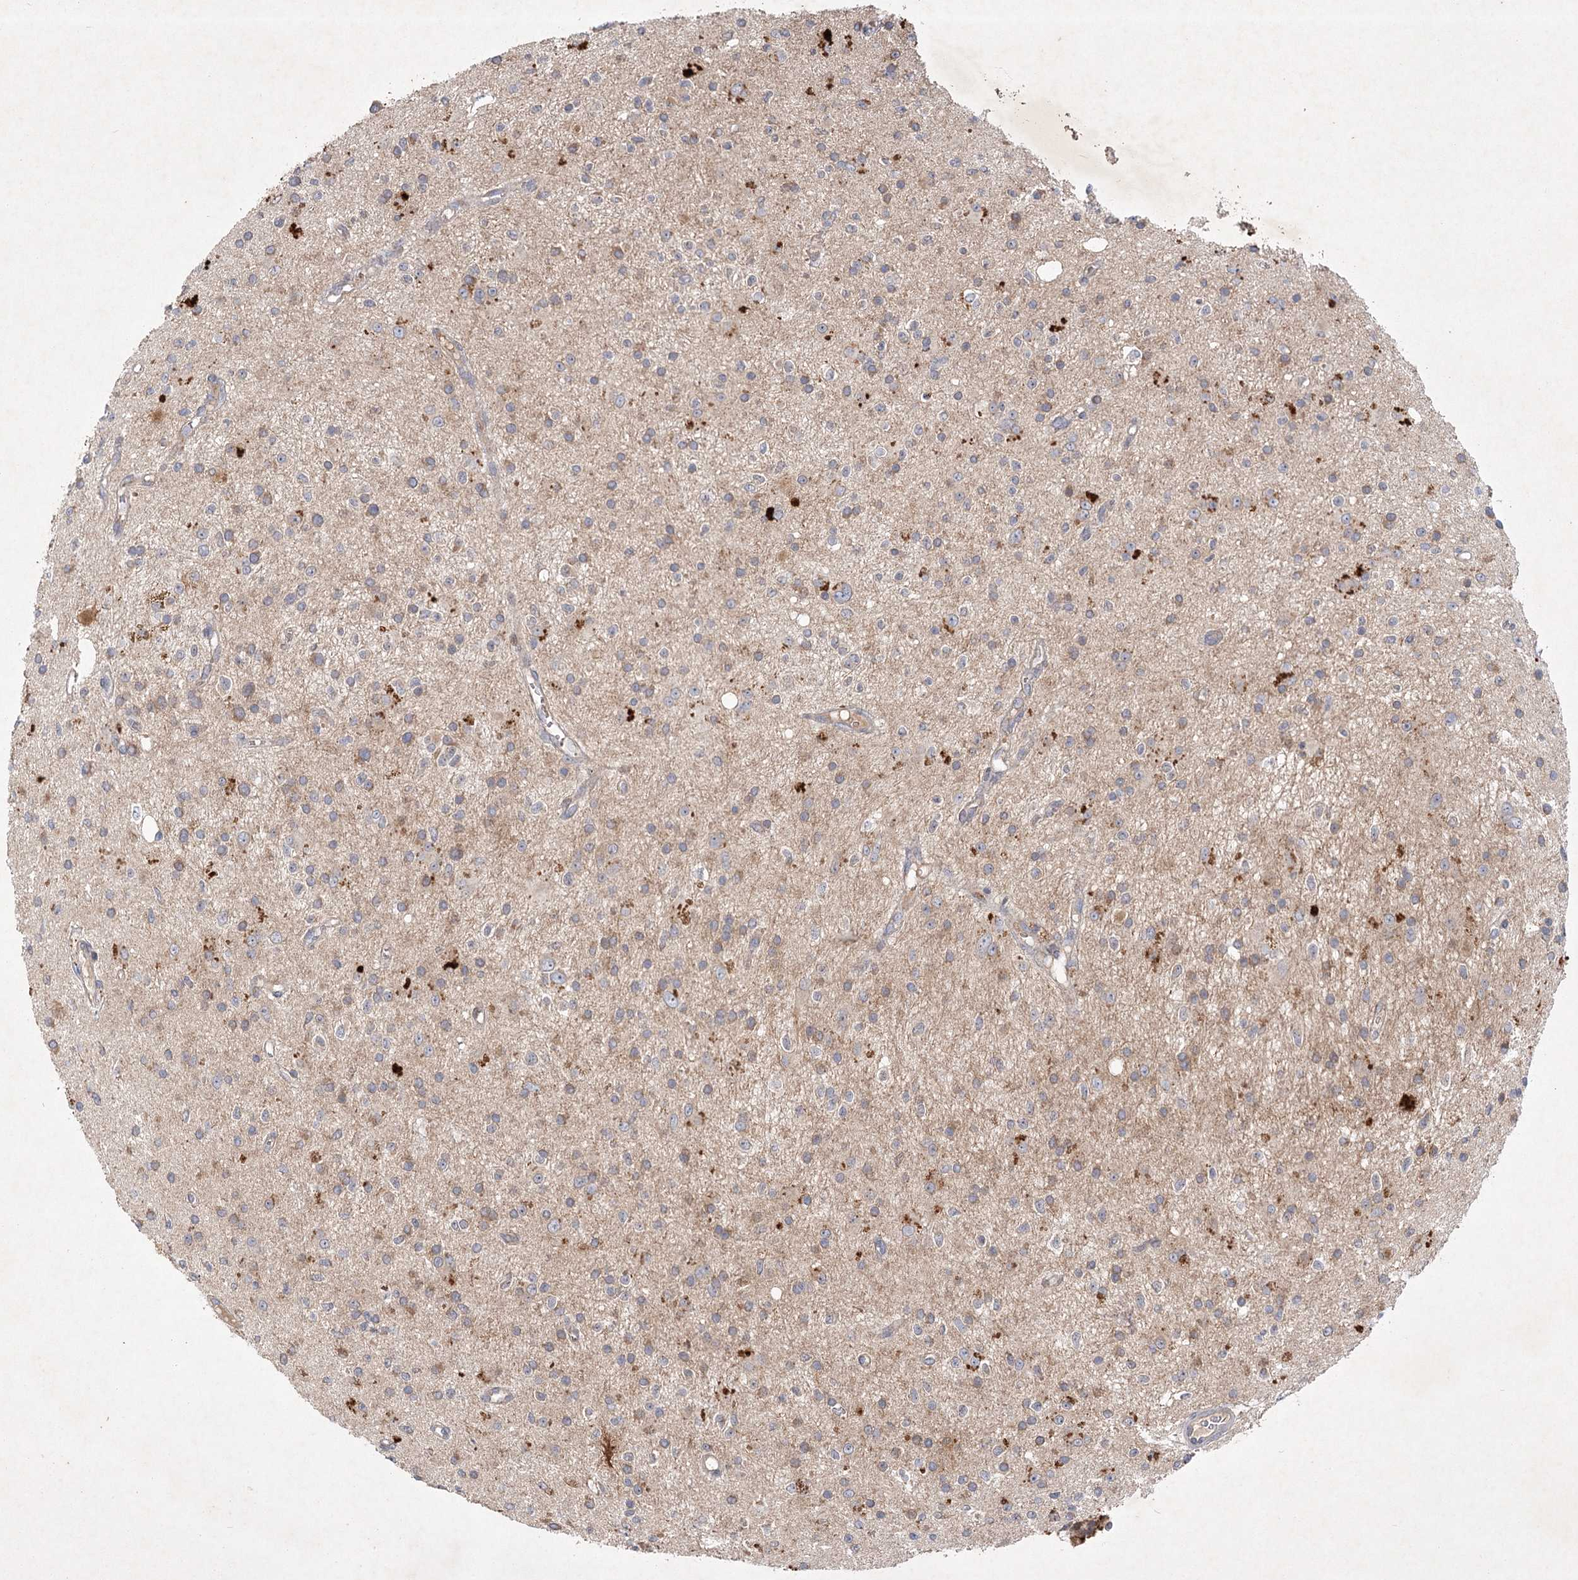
{"staining": {"intensity": "weak", "quantity": "<25%", "location": "cytoplasmic/membranous"}, "tissue": "glioma", "cell_type": "Tumor cells", "image_type": "cancer", "snomed": [{"axis": "morphology", "description": "Glioma, malignant, High grade"}, {"axis": "topography", "description": "Brain"}], "caption": "This is an immunohistochemistry (IHC) image of human malignant glioma (high-grade). There is no staining in tumor cells.", "gene": "MAP3K13", "patient": {"sex": "male", "age": 34}}